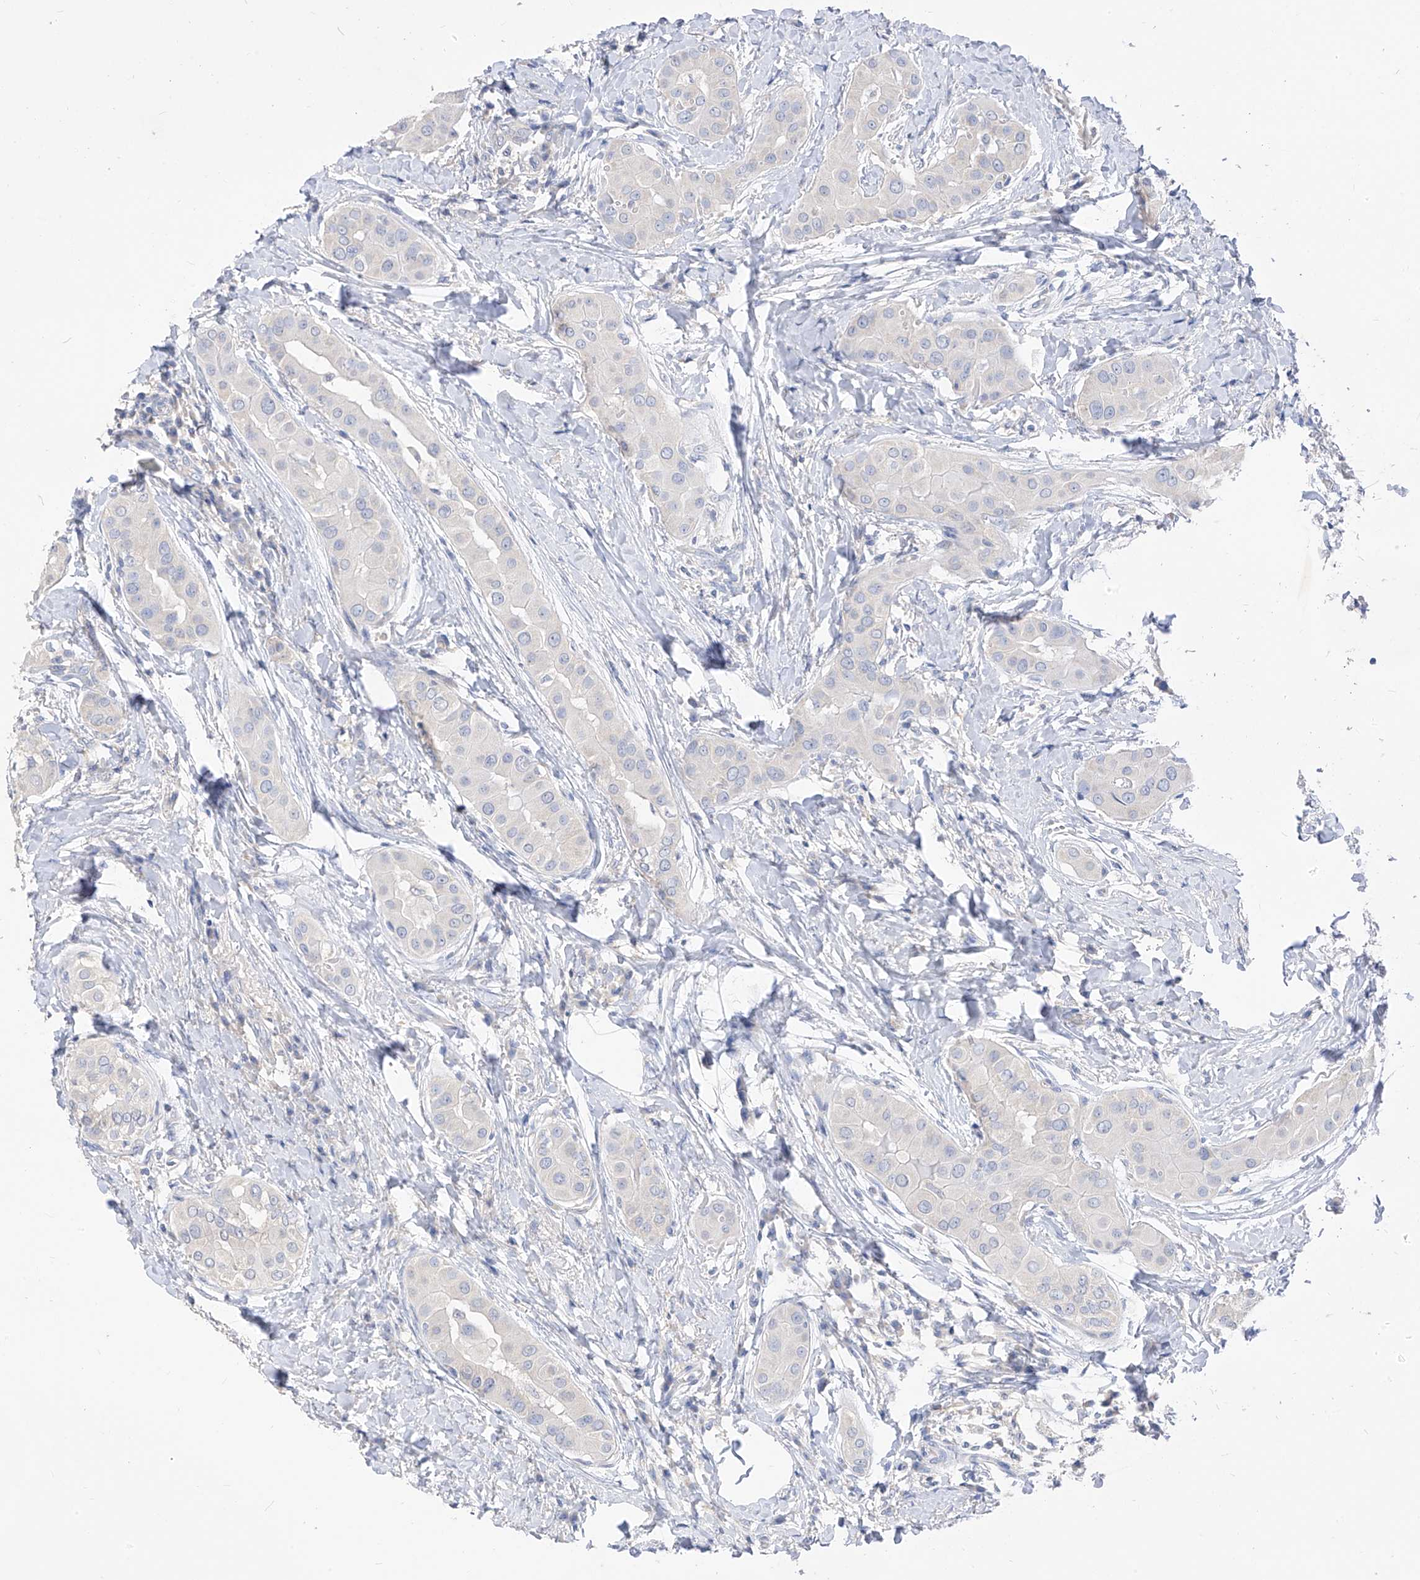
{"staining": {"intensity": "negative", "quantity": "none", "location": "none"}, "tissue": "thyroid cancer", "cell_type": "Tumor cells", "image_type": "cancer", "snomed": [{"axis": "morphology", "description": "Papillary adenocarcinoma, NOS"}, {"axis": "topography", "description": "Thyroid gland"}], "caption": "There is no significant expression in tumor cells of thyroid papillary adenocarcinoma.", "gene": "ZZEF1", "patient": {"sex": "male", "age": 33}}